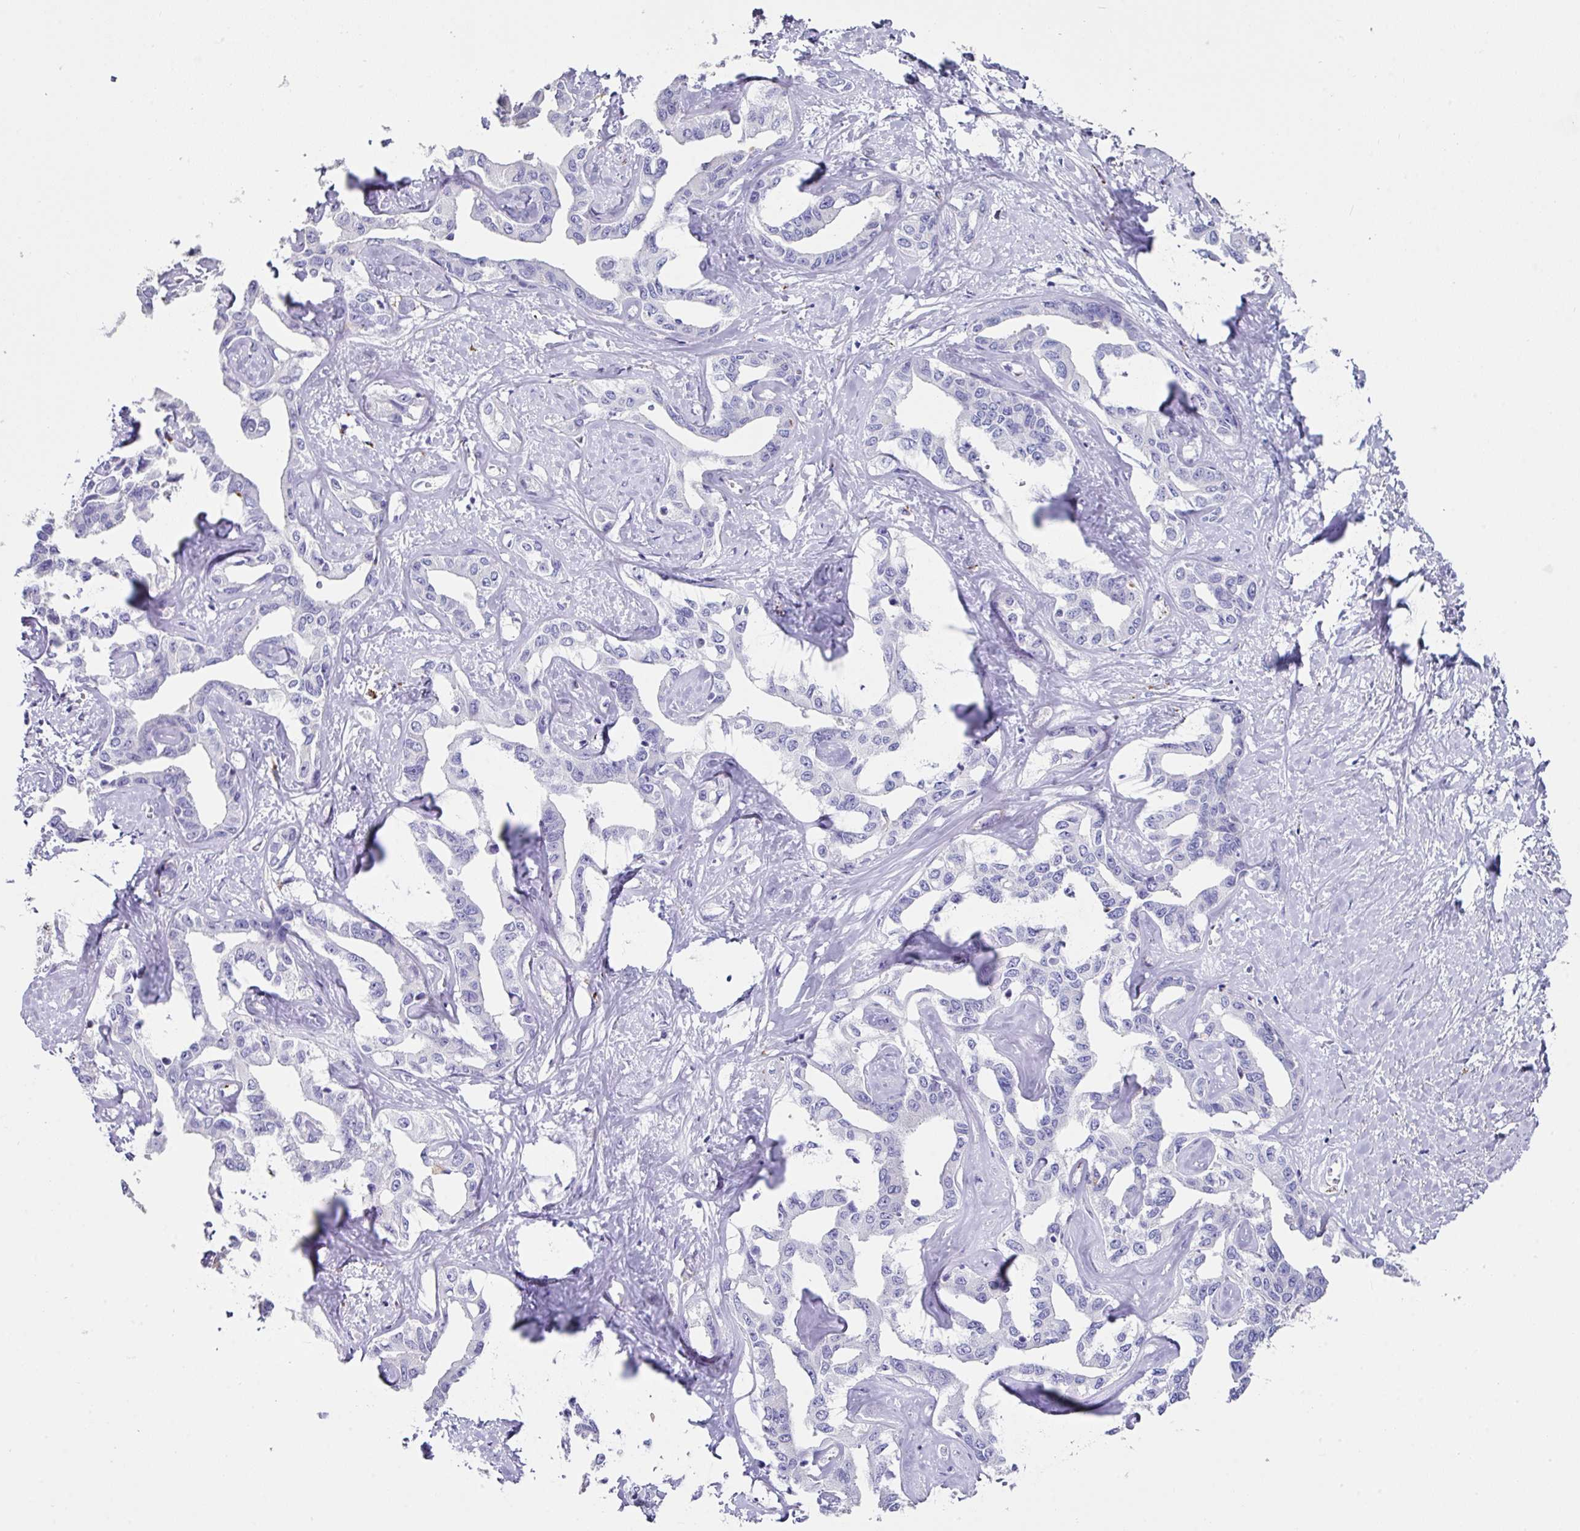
{"staining": {"intensity": "negative", "quantity": "none", "location": "none"}, "tissue": "liver cancer", "cell_type": "Tumor cells", "image_type": "cancer", "snomed": [{"axis": "morphology", "description": "Cholangiocarcinoma"}, {"axis": "topography", "description": "Liver"}], "caption": "There is no significant positivity in tumor cells of liver cholangiocarcinoma. The staining was performed using DAB to visualize the protein expression in brown, while the nuclei were stained in blue with hematoxylin (Magnification: 20x).", "gene": "CPVL", "patient": {"sex": "male", "age": 59}}